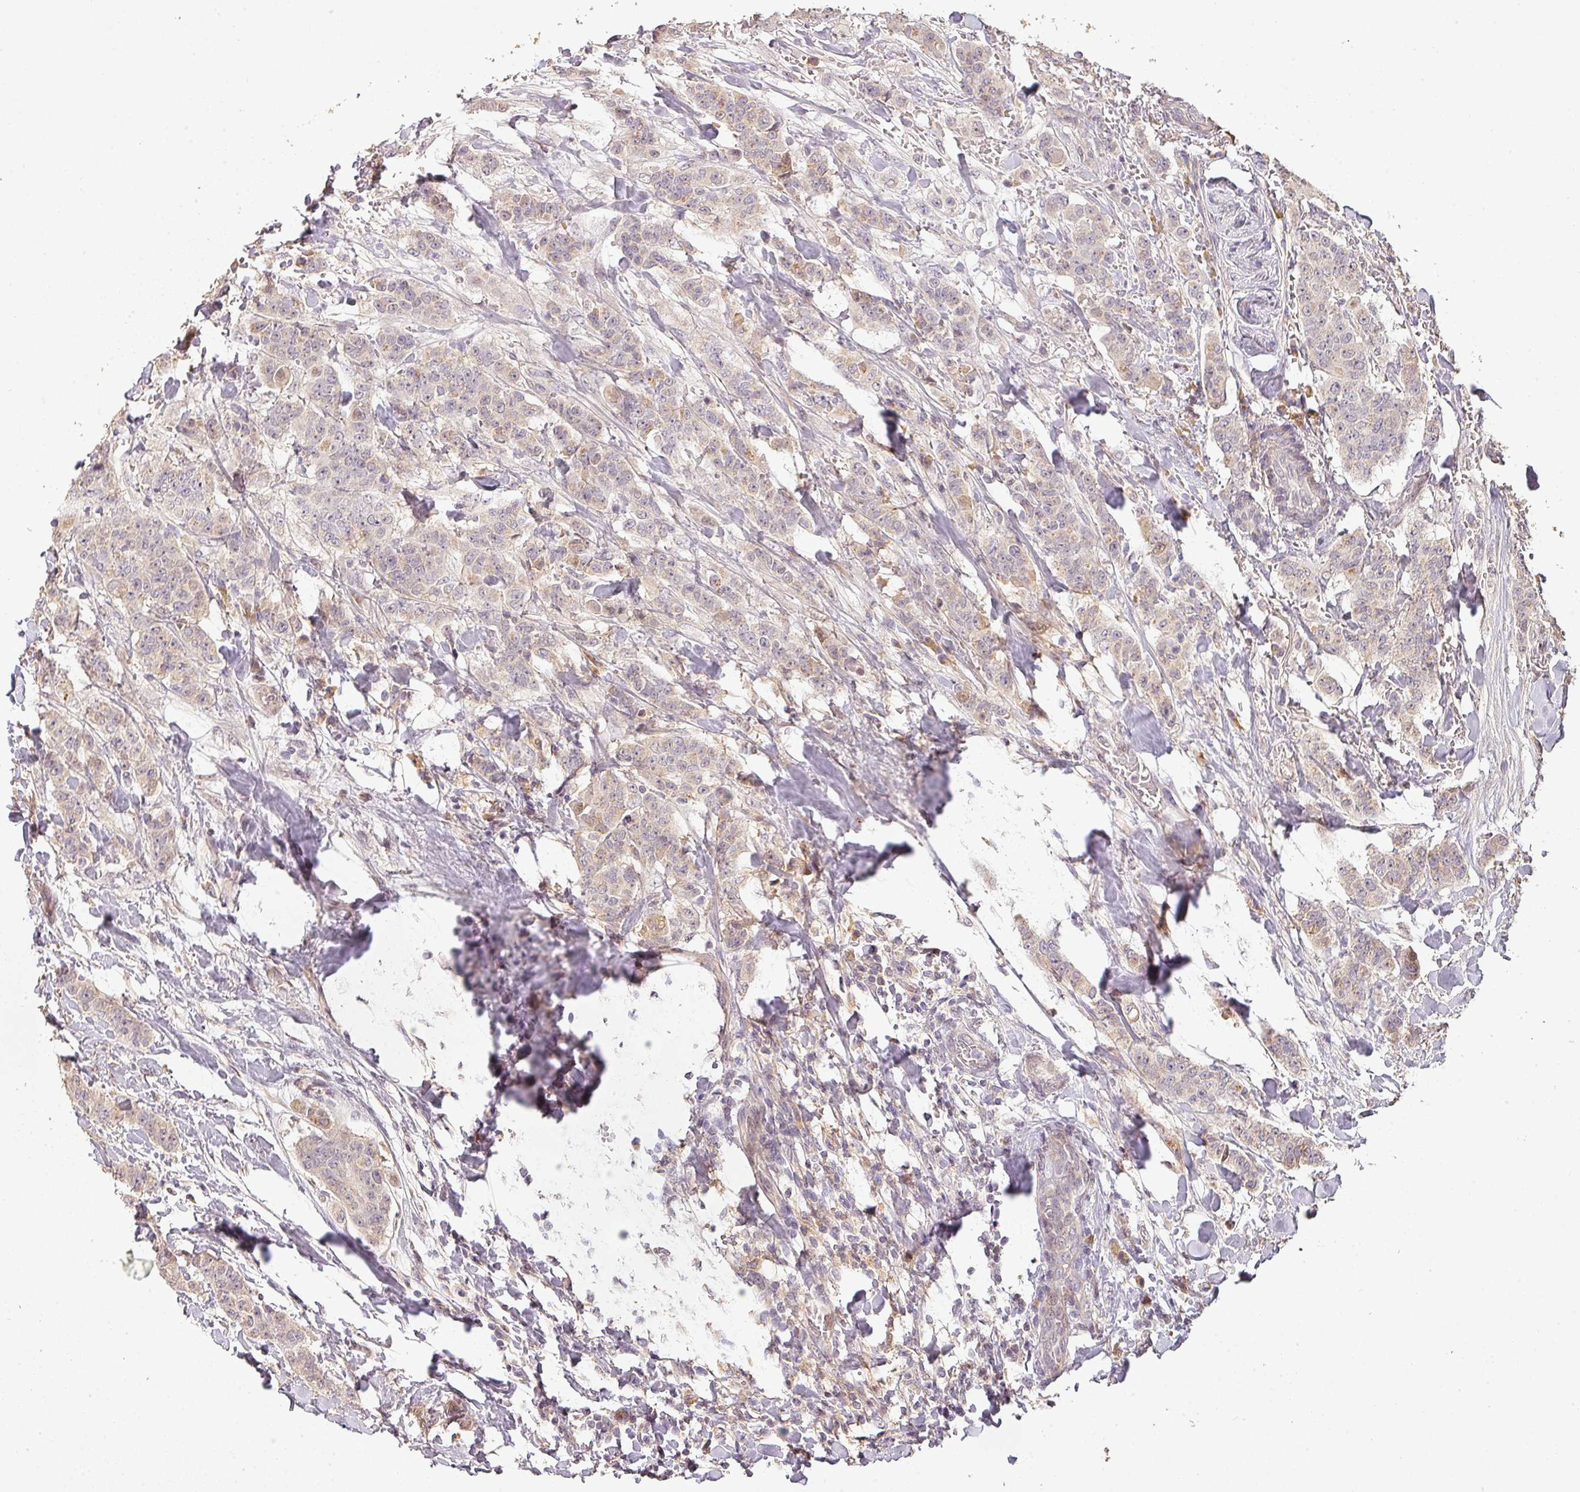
{"staining": {"intensity": "negative", "quantity": "none", "location": "none"}, "tissue": "breast cancer", "cell_type": "Tumor cells", "image_type": "cancer", "snomed": [{"axis": "morphology", "description": "Duct carcinoma"}, {"axis": "topography", "description": "Breast"}], "caption": "High power microscopy micrograph of an immunohistochemistry image of breast invasive ductal carcinoma, revealing no significant staining in tumor cells.", "gene": "BPIFB3", "patient": {"sex": "female", "age": 40}}